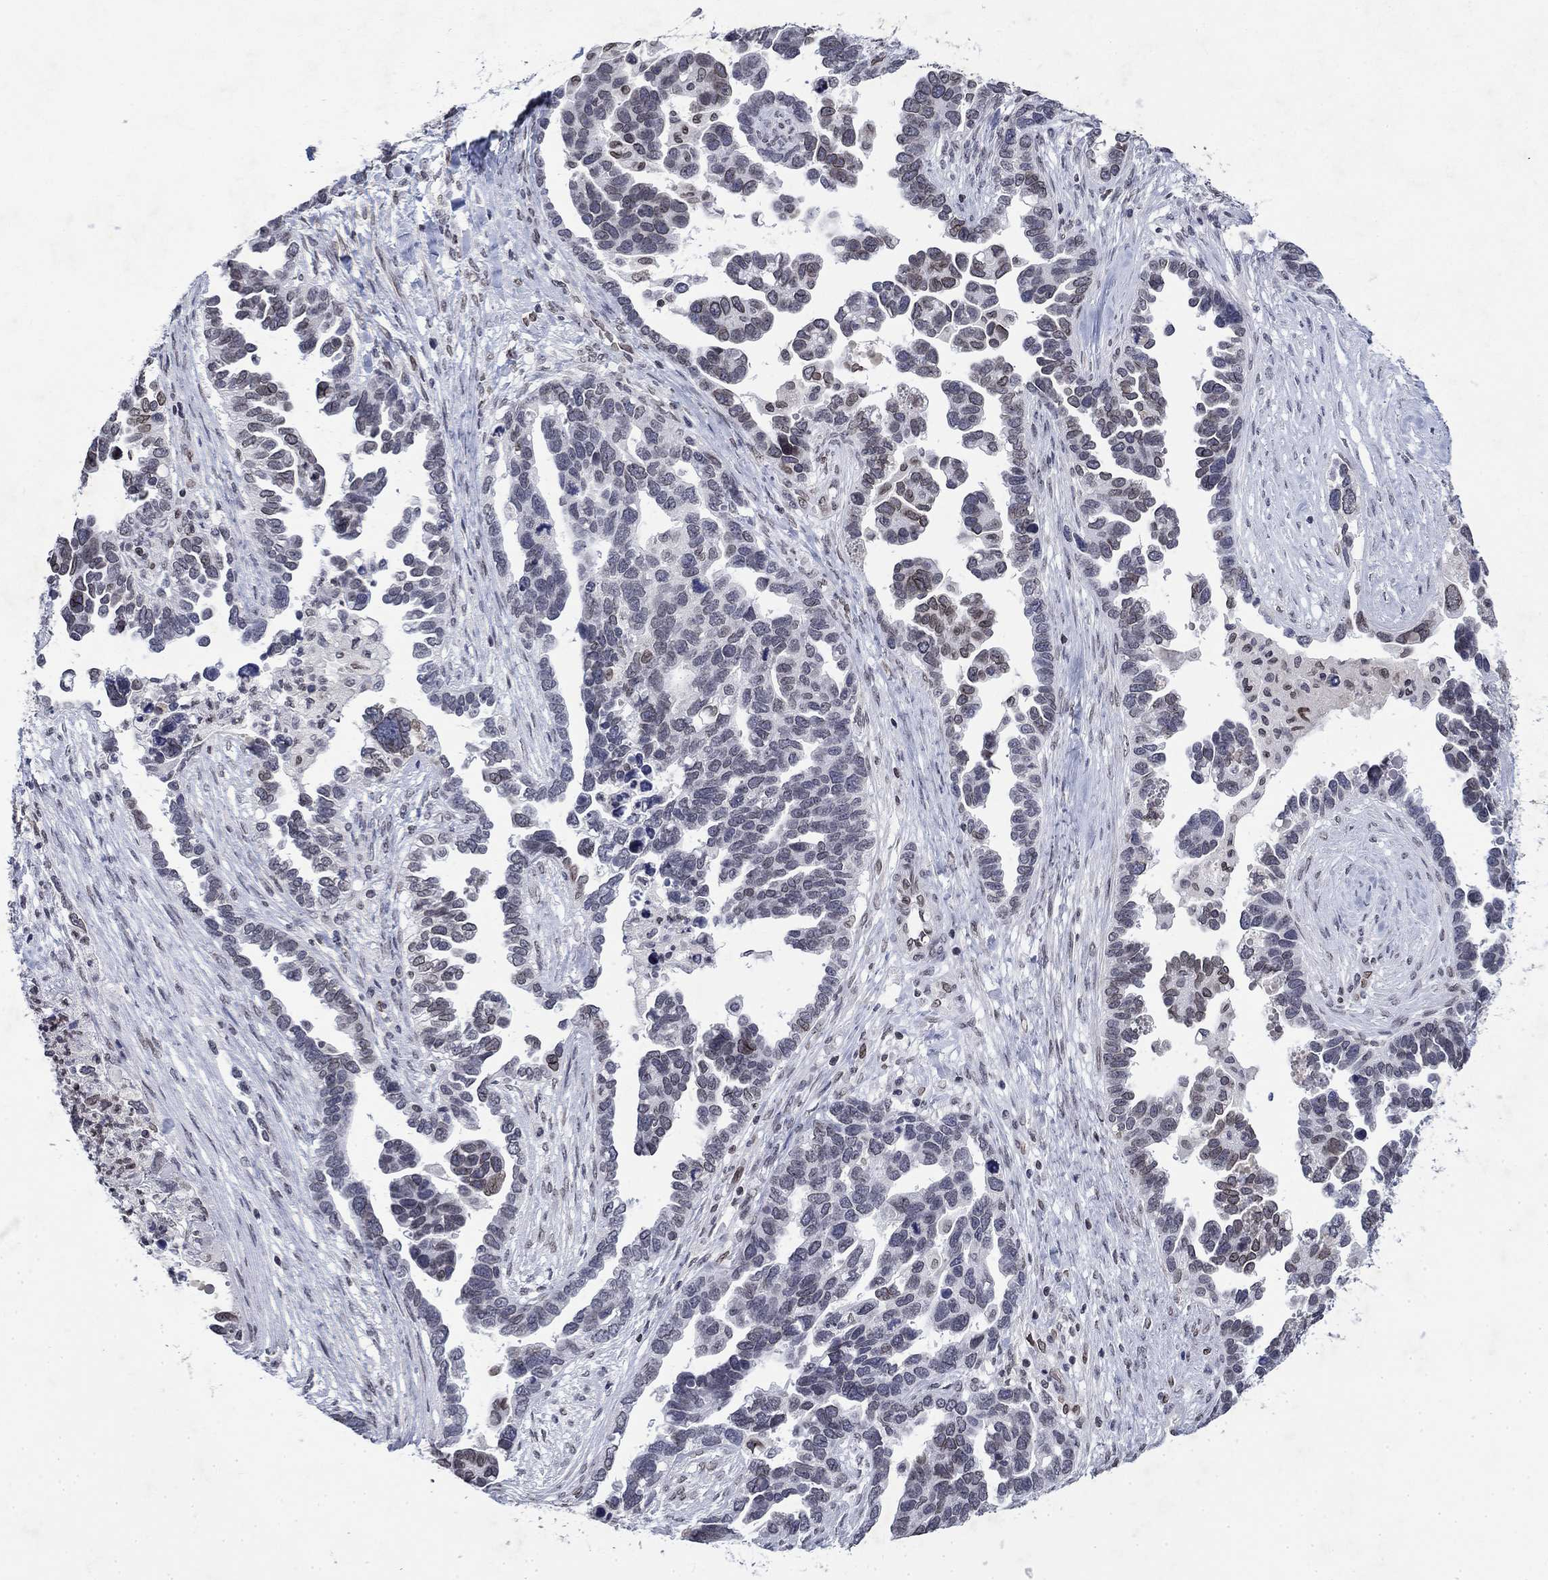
{"staining": {"intensity": "strong", "quantity": "<25%", "location": "cytoplasmic/membranous,nuclear"}, "tissue": "ovarian cancer", "cell_type": "Tumor cells", "image_type": "cancer", "snomed": [{"axis": "morphology", "description": "Cystadenocarcinoma, serous, NOS"}, {"axis": "topography", "description": "Ovary"}], "caption": "DAB (3,3'-diaminobenzidine) immunohistochemical staining of serous cystadenocarcinoma (ovarian) reveals strong cytoplasmic/membranous and nuclear protein positivity in about <25% of tumor cells.", "gene": "TOR1AIP1", "patient": {"sex": "female", "age": 54}}